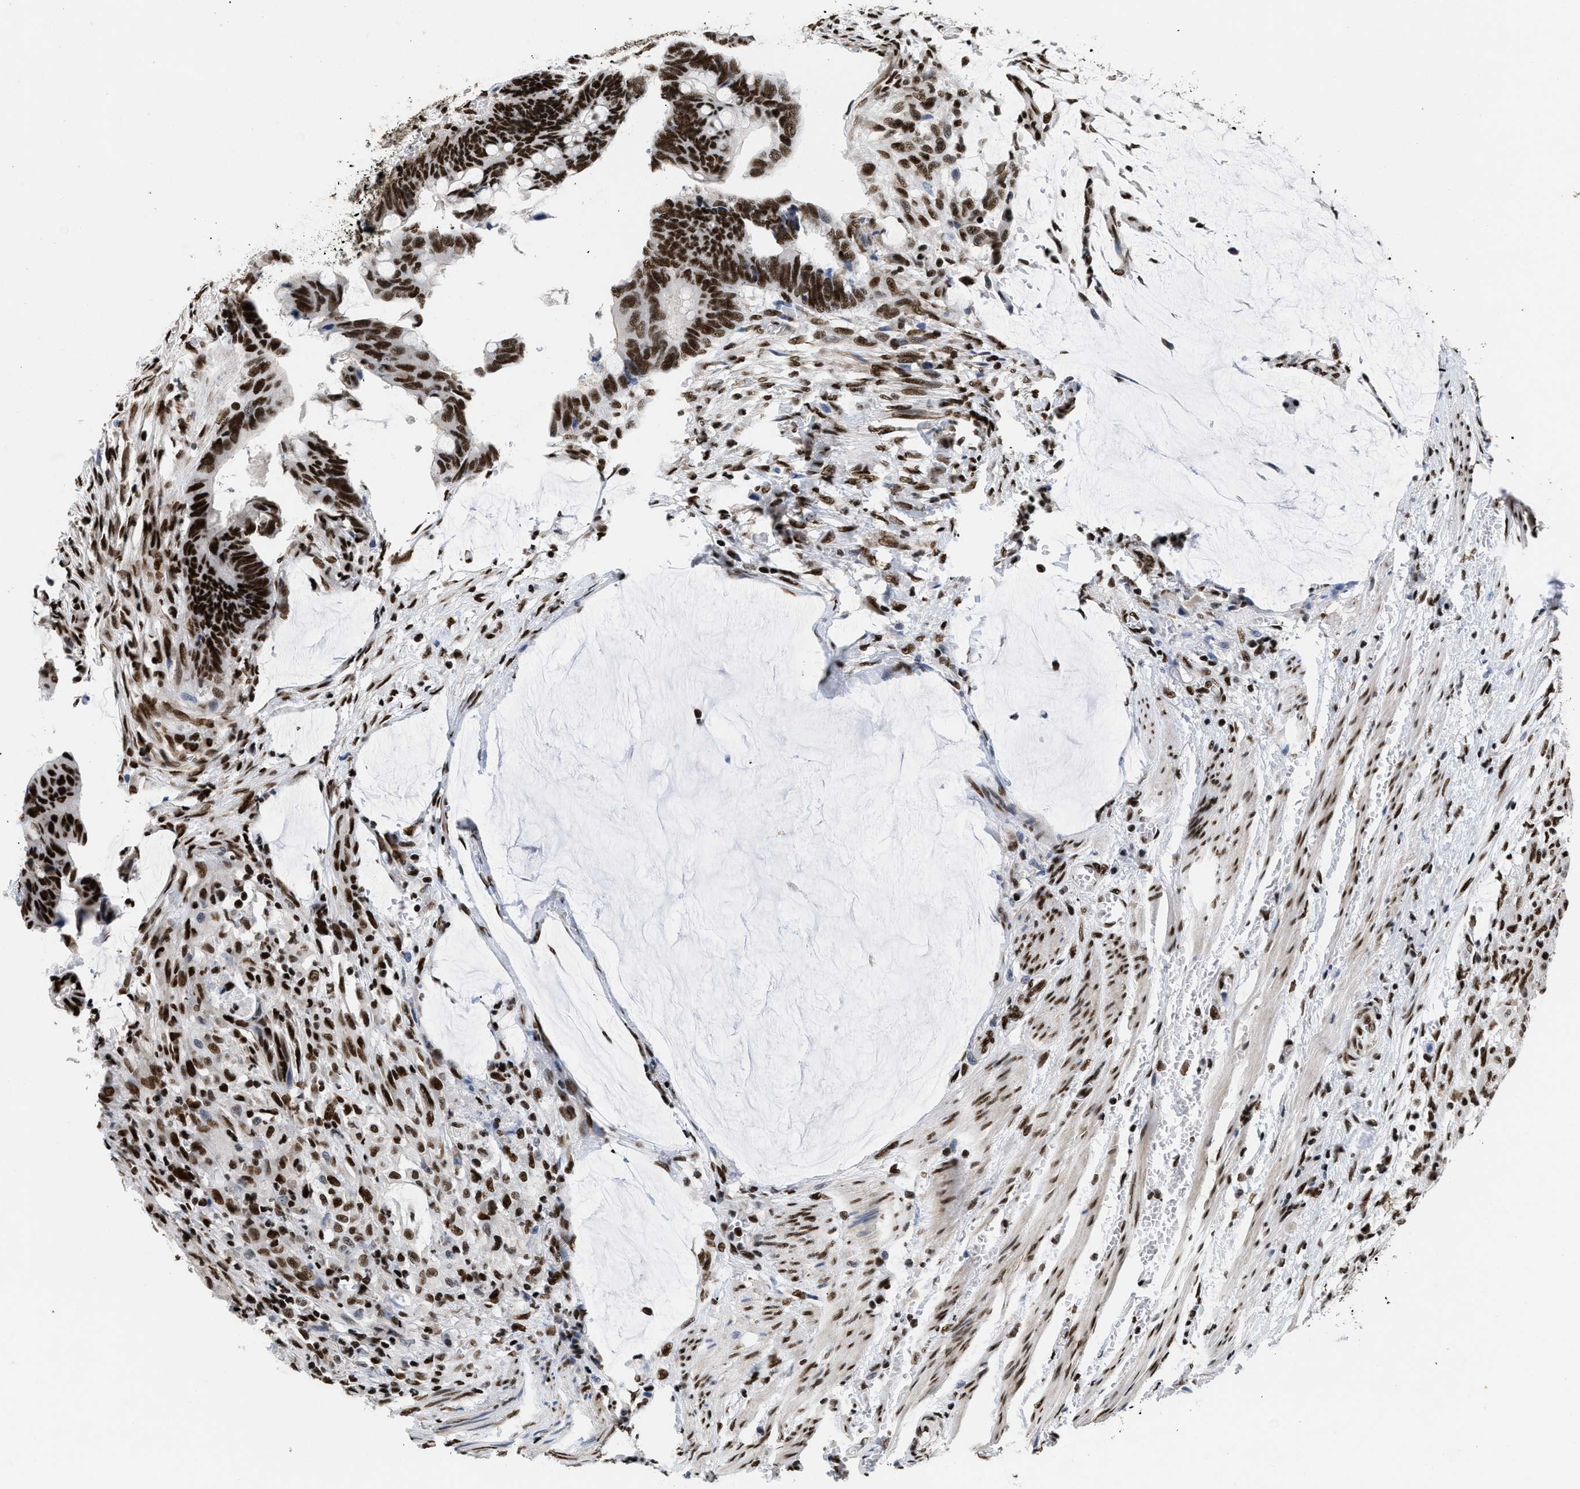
{"staining": {"intensity": "strong", "quantity": ">75%", "location": "nuclear"}, "tissue": "colorectal cancer", "cell_type": "Tumor cells", "image_type": "cancer", "snomed": [{"axis": "morphology", "description": "Normal tissue, NOS"}, {"axis": "morphology", "description": "Adenocarcinoma, NOS"}, {"axis": "topography", "description": "Rectum"}, {"axis": "topography", "description": "Peripheral nerve tissue"}], "caption": "Colorectal cancer (adenocarcinoma) tissue exhibits strong nuclear expression in approximately >75% of tumor cells The staining was performed using DAB (3,3'-diaminobenzidine), with brown indicating positive protein expression. Nuclei are stained blue with hematoxylin.", "gene": "CREB1", "patient": {"sex": "male", "age": 92}}